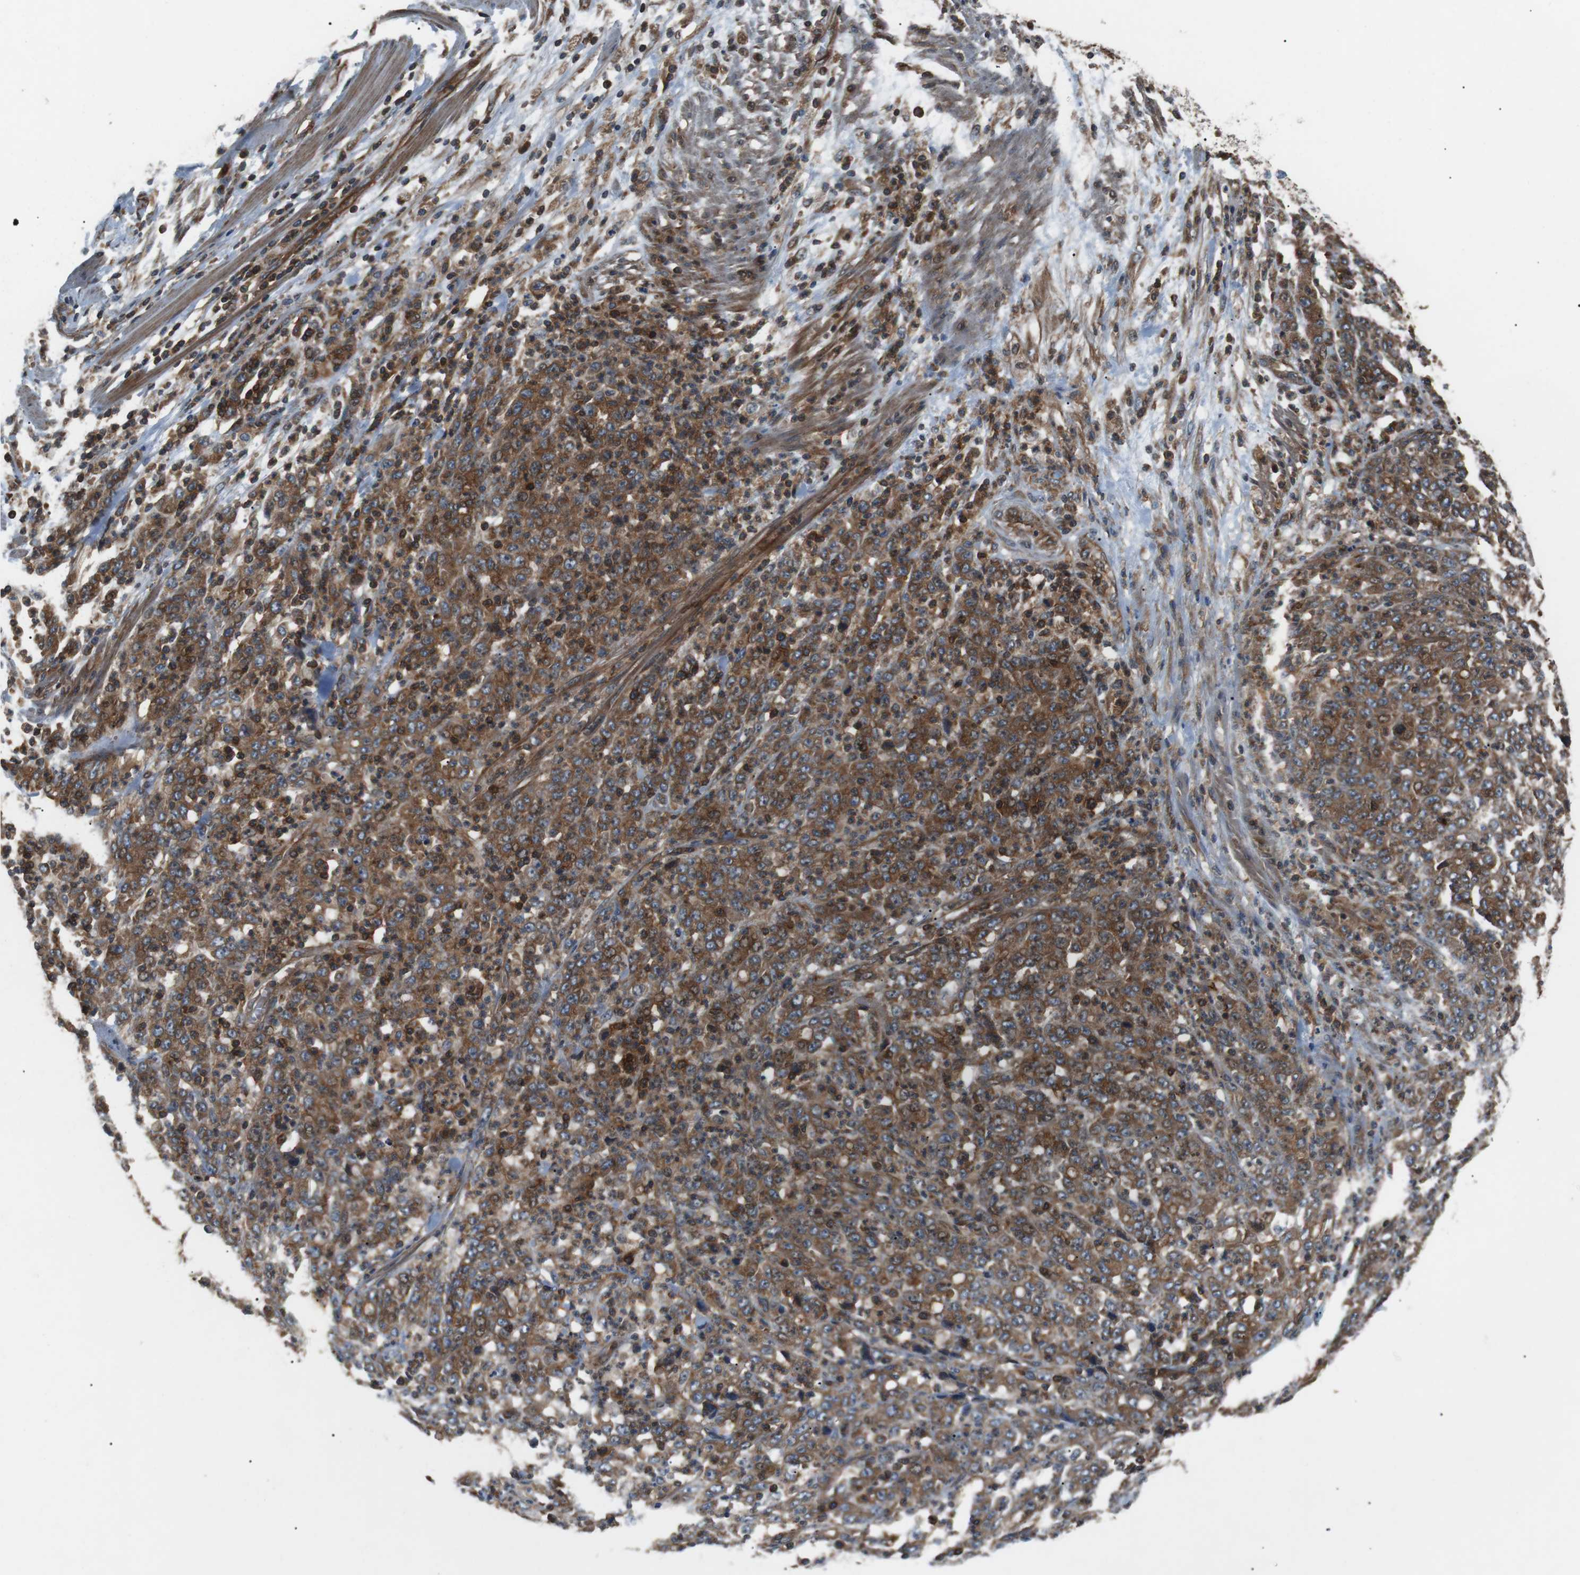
{"staining": {"intensity": "moderate", "quantity": ">75%", "location": "cytoplasmic/membranous"}, "tissue": "stomach cancer", "cell_type": "Tumor cells", "image_type": "cancer", "snomed": [{"axis": "morphology", "description": "Adenocarcinoma, NOS"}, {"axis": "topography", "description": "Stomach, lower"}], "caption": "The immunohistochemical stain labels moderate cytoplasmic/membranous staining in tumor cells of stomach cancer tissue.", "gene": "GPR161", "patient": {"sex": "female", "age": 71}}